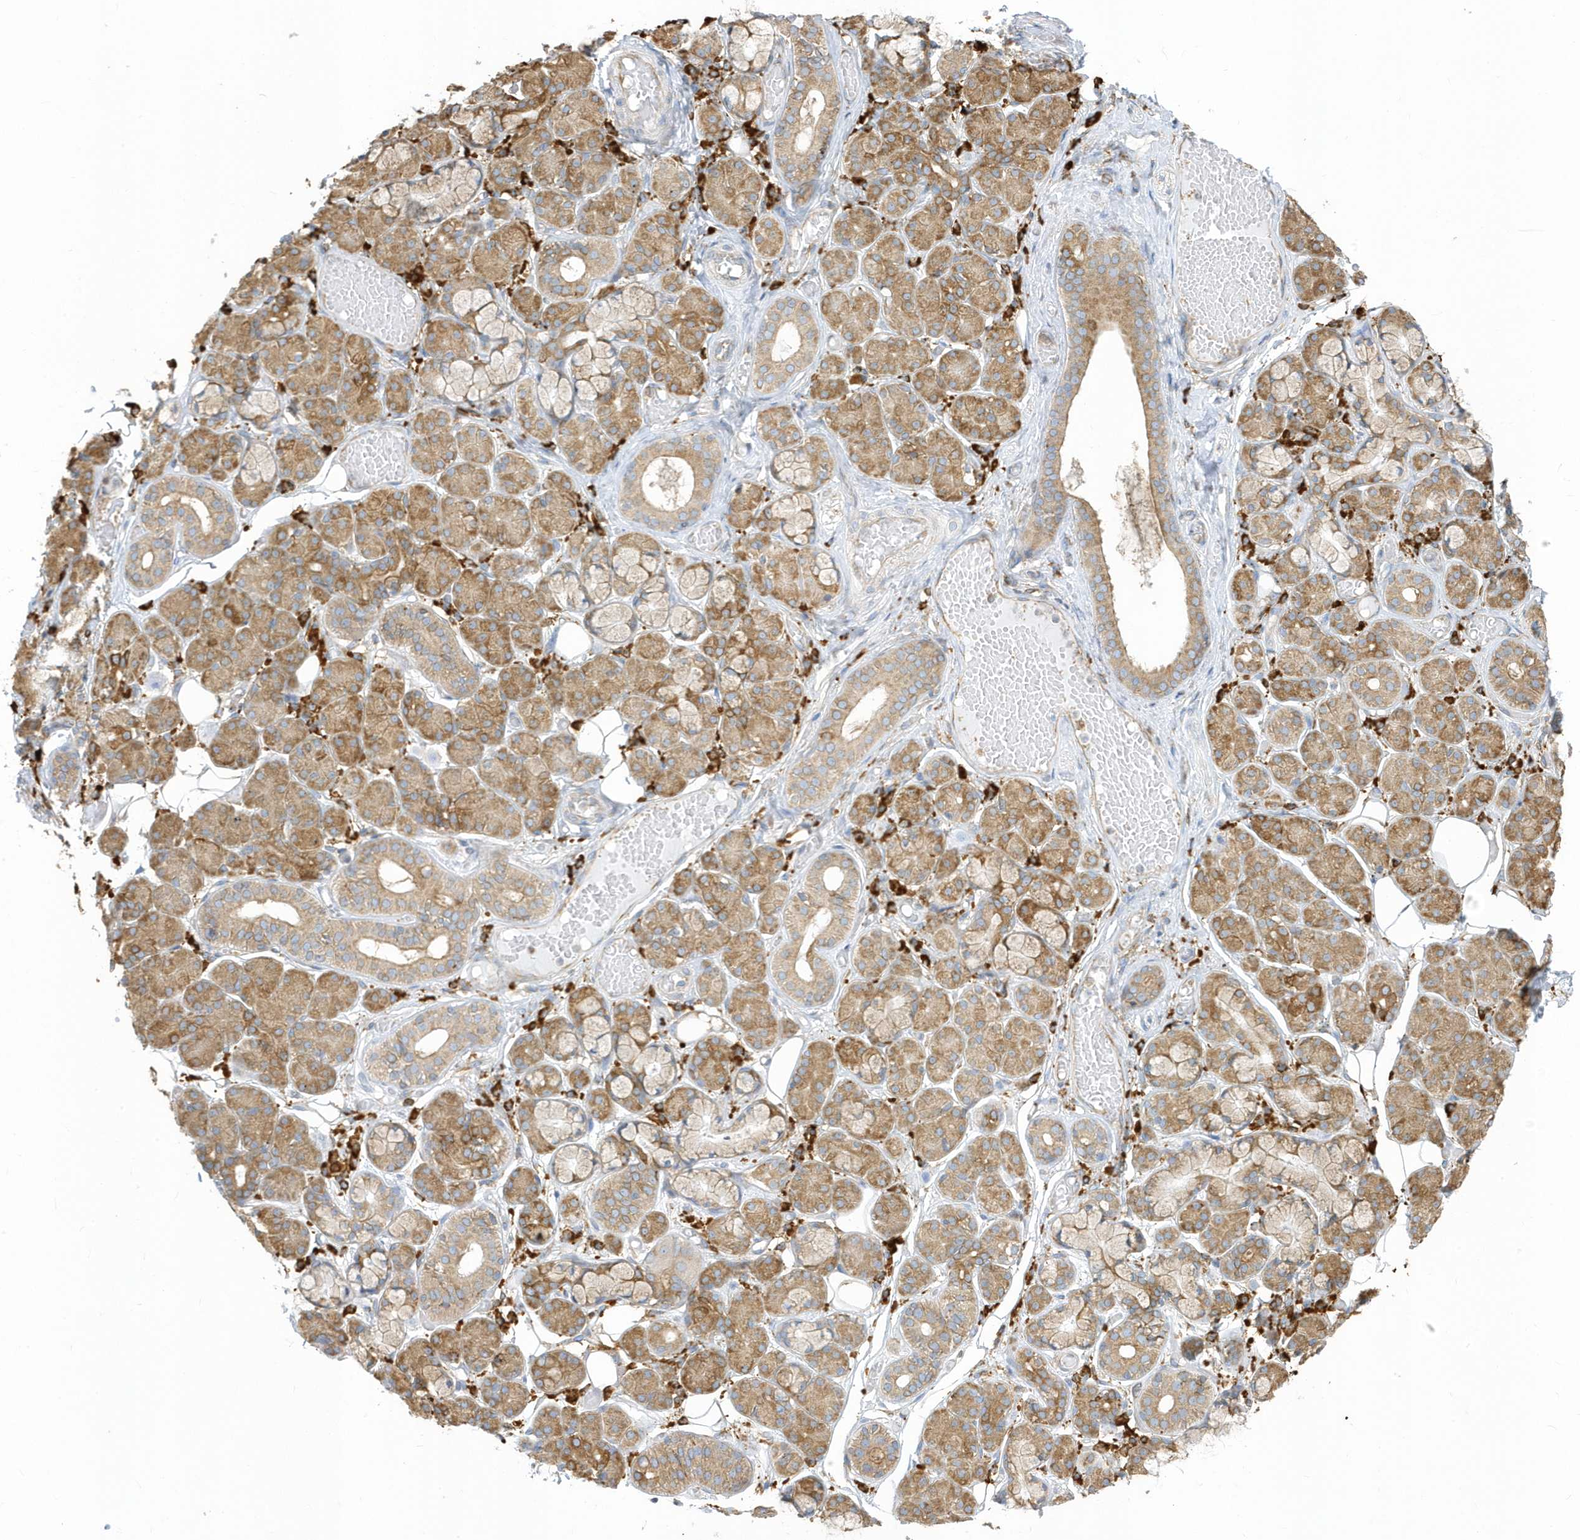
{"staining": {"intensity": "moderate", "quantity": ">75%", "location": "cytoplasmic/membranous"}, "tissue": "salivary gland", "cell_type": "Glandular cells", "image_type": "normal", "snomed": [{"axis": "morphology", "description": "Normal tissue, NOS"}, {"axis": "topography", "description": "Salivary gland"}], "caption": "IHC micrograph of benign salivary gland: salivary gland stained using immunohistochemistry displays medium levels of moderate protein expression localized specifically in the cytoplasmic/membranous of glandular cells, appearing as a cytoplasmic/membranous brown color.", "gene": "PDIA6", "patient": {"sex": "male", "age": 63}}